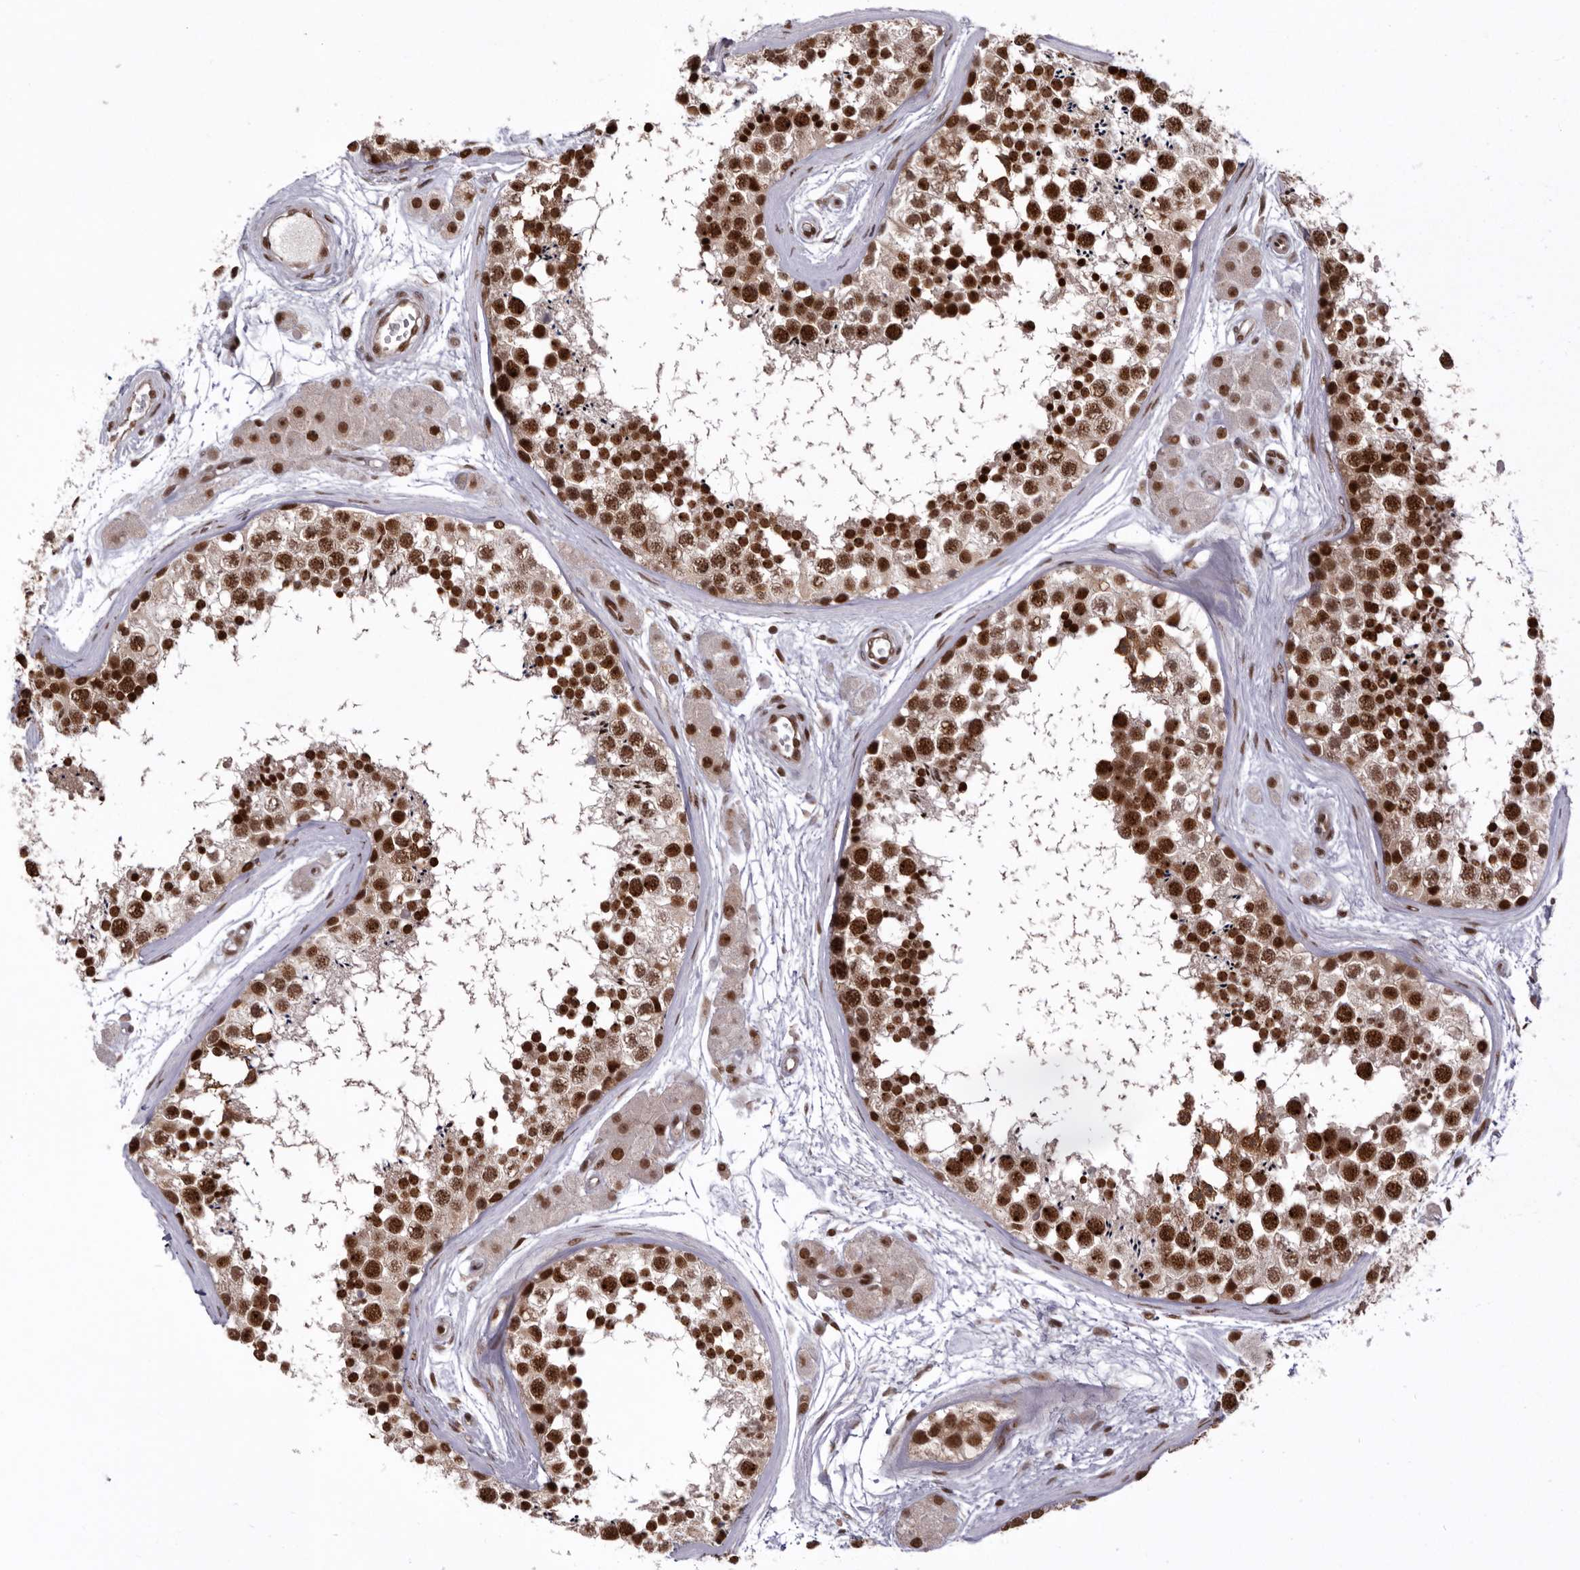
{"staining": {"intensity": "strong", "quantity": ">75%", "location": "nuclear"}, "tissue": "testis", "cell_type": "Cells in seminiferous ducts", "image_type": "normal", "snomed": [{"axis": "morphology", "description": "Normal tissue, NOS"}, {"axis": "topography", "description": "Testis"}], "caption": "Cells in seminiferous ducts show high levels of strong nuclear expression in about >75% of cells in benign testis.", "gene": "CHTOP", "patient": {"sex": "male", "age": 56}}